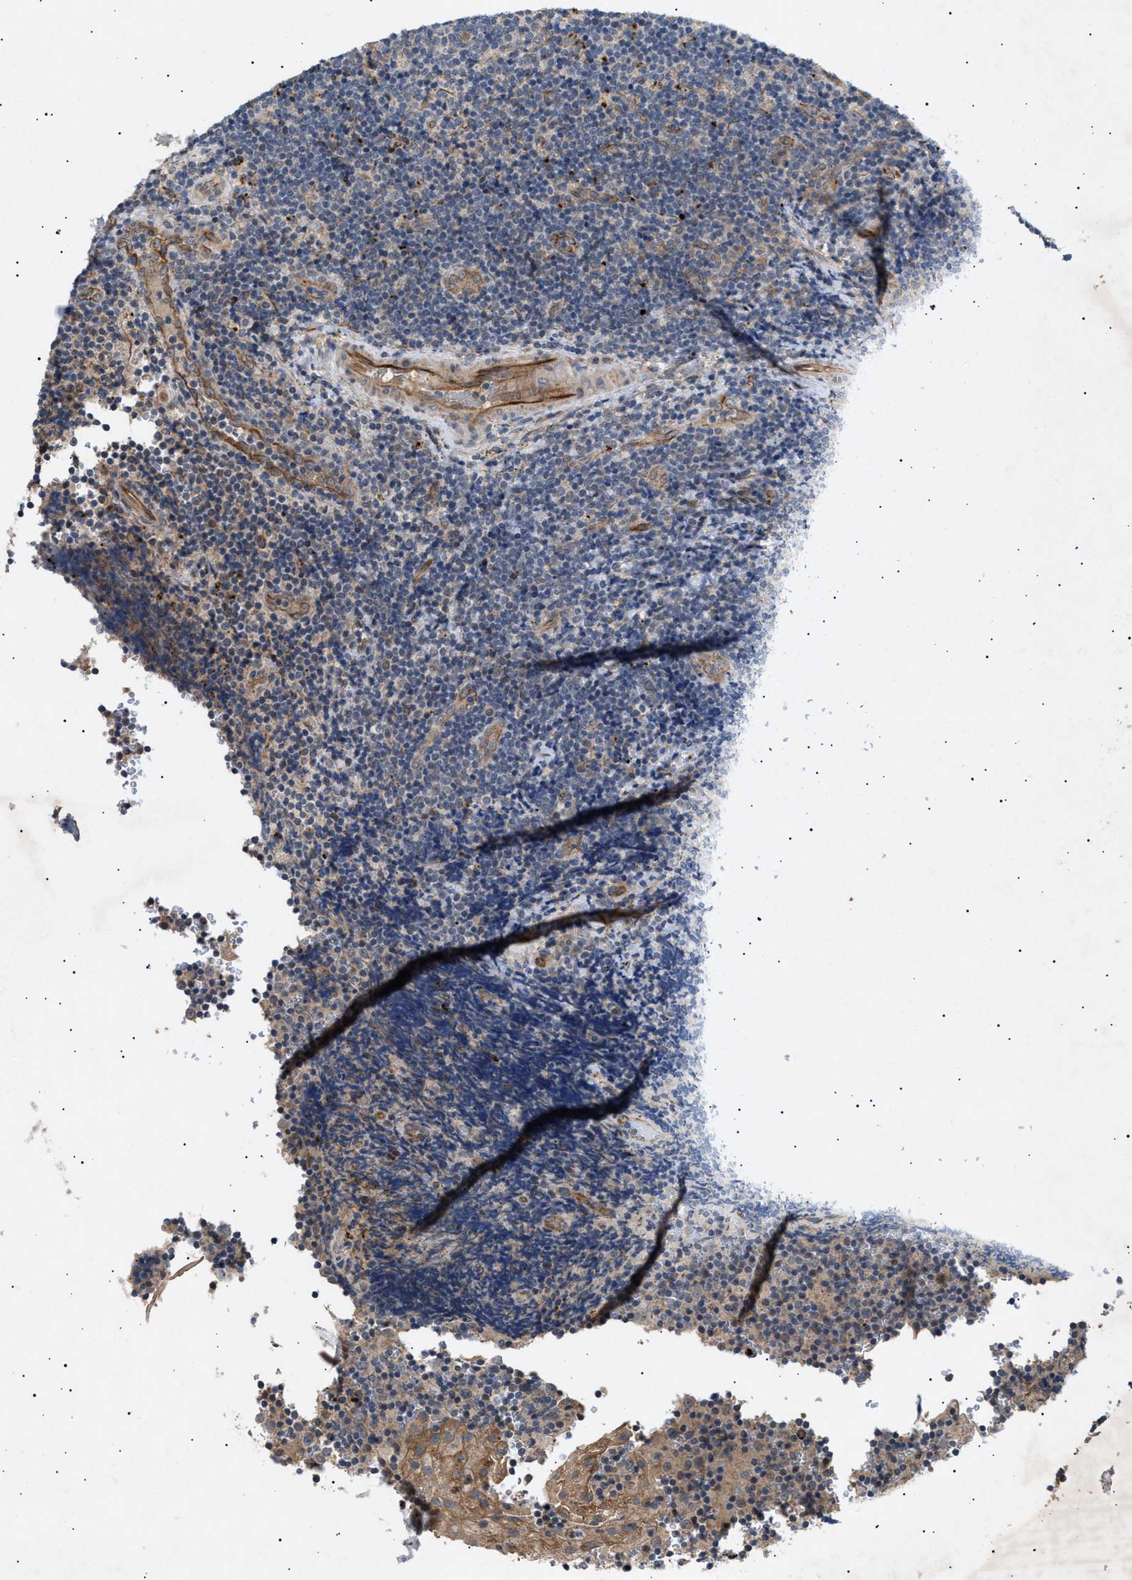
{"staining": {"intensity": "weak", "quantity": "<25%", "location": "cytoplasmic/membranous"}, "tissue": "lymphoma", "cell_type": "Tumor cells", "image_type": "cancer", "snomed": [{"axis": "morphology", "description": "Malignant lymphoma, non-Hodgkin's type, High grade"}, {"axis": "topography", "description": "Tonsil"}], "caption": "Immunohistochemical staining of human high-grade malignant lymphoma, non-Hodgkin's type shows no significant expression in tumor cells.", "gene": "SIRT5", "patient": {"sex": "female", "age": 36}}